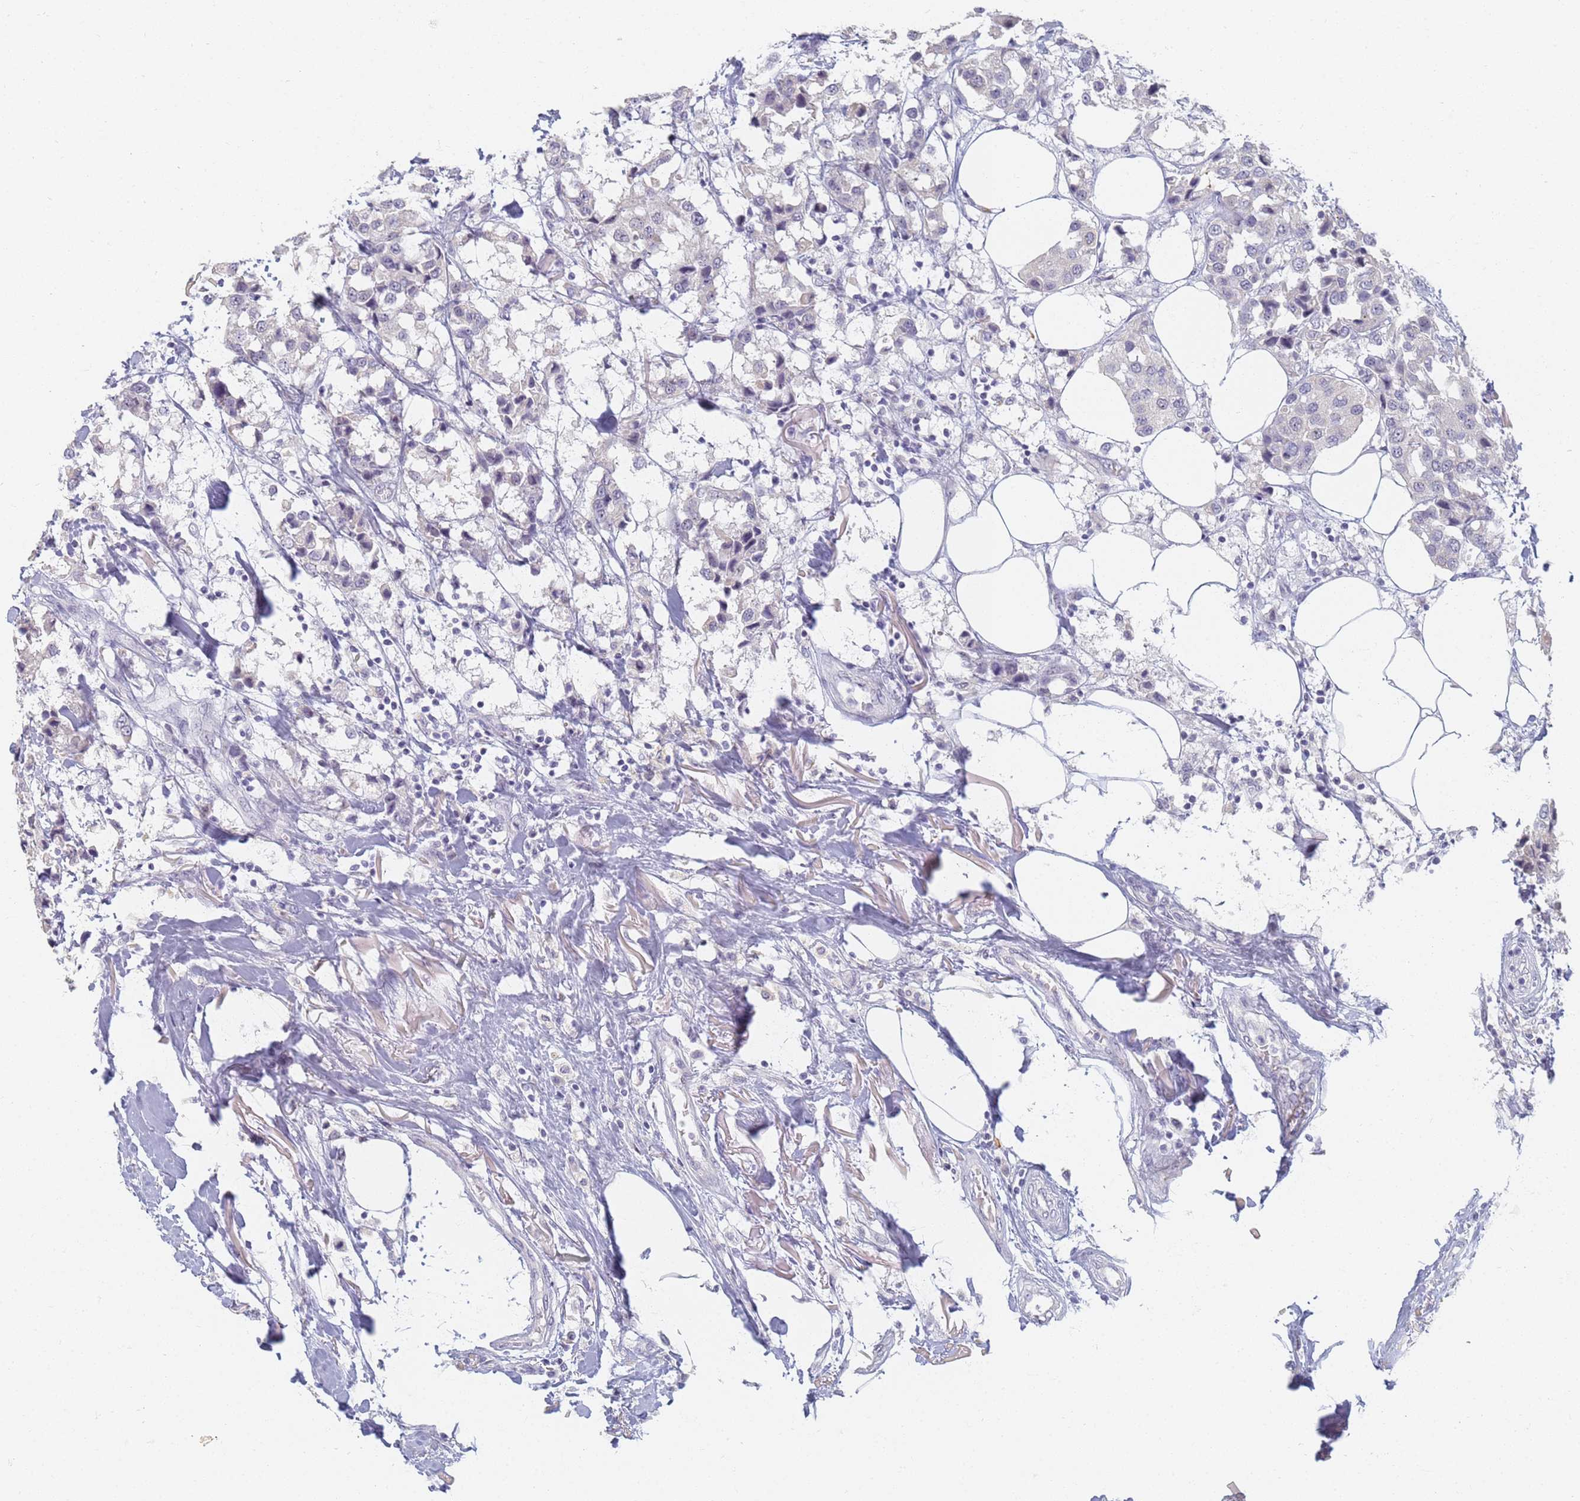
{"staining": {"intensity": "negative", "quantity": "none", "location": "none"}, "tissue": "breast cancer", "cell_type": "Tumor cells", "image_type": "cancer", "snomed": [{"axis": "morphology", "description": "Duct carcinoma"}, {"axis": "topography", "description": "Breast"}], "caption": "A micrograph of human breast cancer is negative for staining in tumor cells.", "gene": "SLC38A9", "patient": {"sex": "female", "age": 80}}